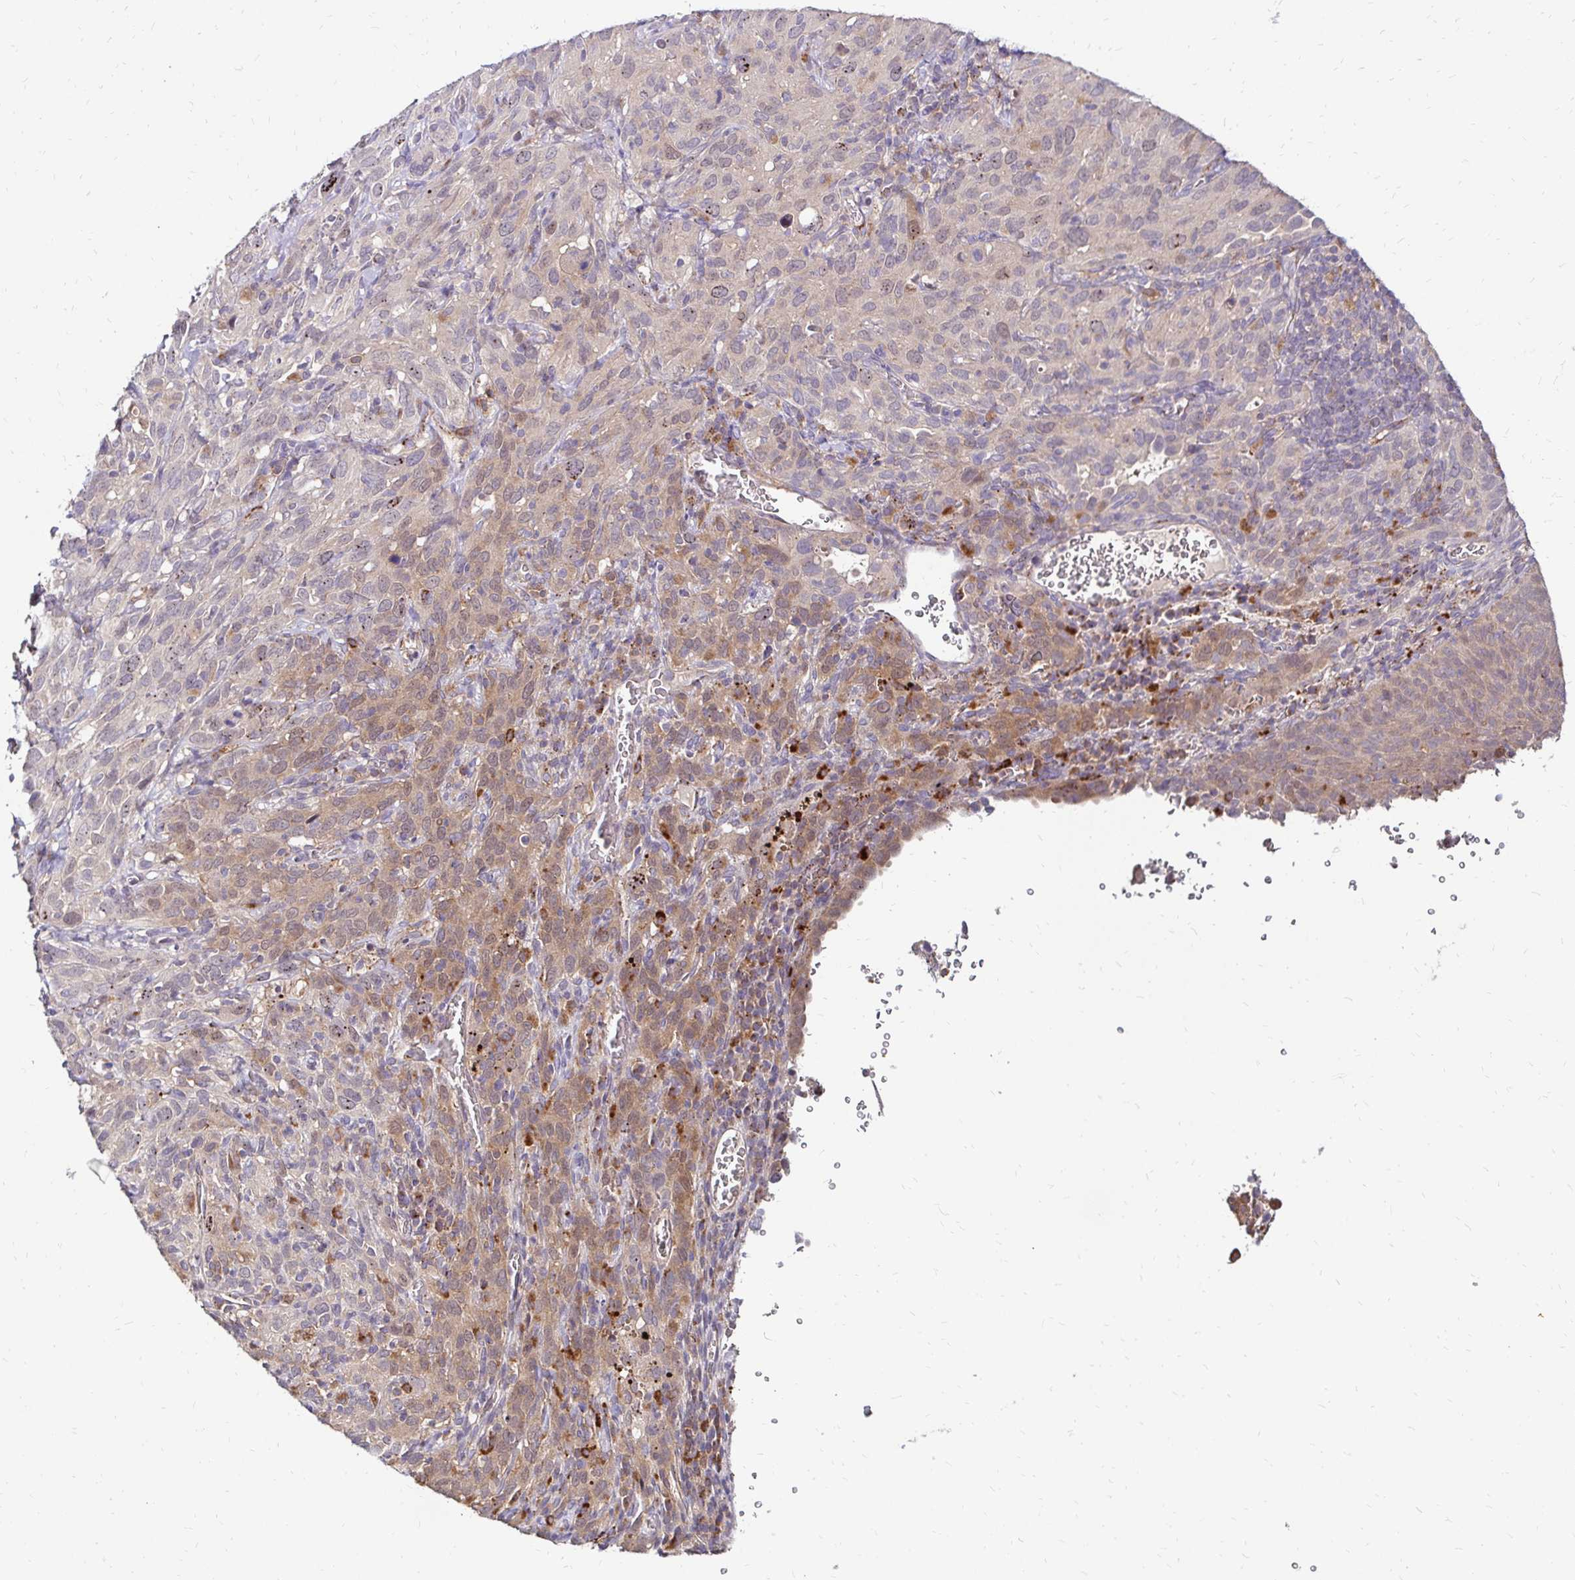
{"staining": {"intensity": "moderate", "quantity": "<25%", "location": "cytoplasmic/membranous"}, "tissue": "cervical cancer", "cell_type": "Tumor cells", "image_type": "cancer", "snomed": [{"axis": "morphology", "description": "Normal tissue, NOS"}, {"axis": "morphology", "description": "Squamous cell carcinoma, NOS"}, {"axis": "topography", "description": "Cervix"}], "caption": "Tumor cells show moderate cytoplasmic/membranous staining in about <25% of cells in cervical cancer (squamous cell carcinoma).", "gene": "IDUA", "patient": {"sex": "female", "age": 51}}